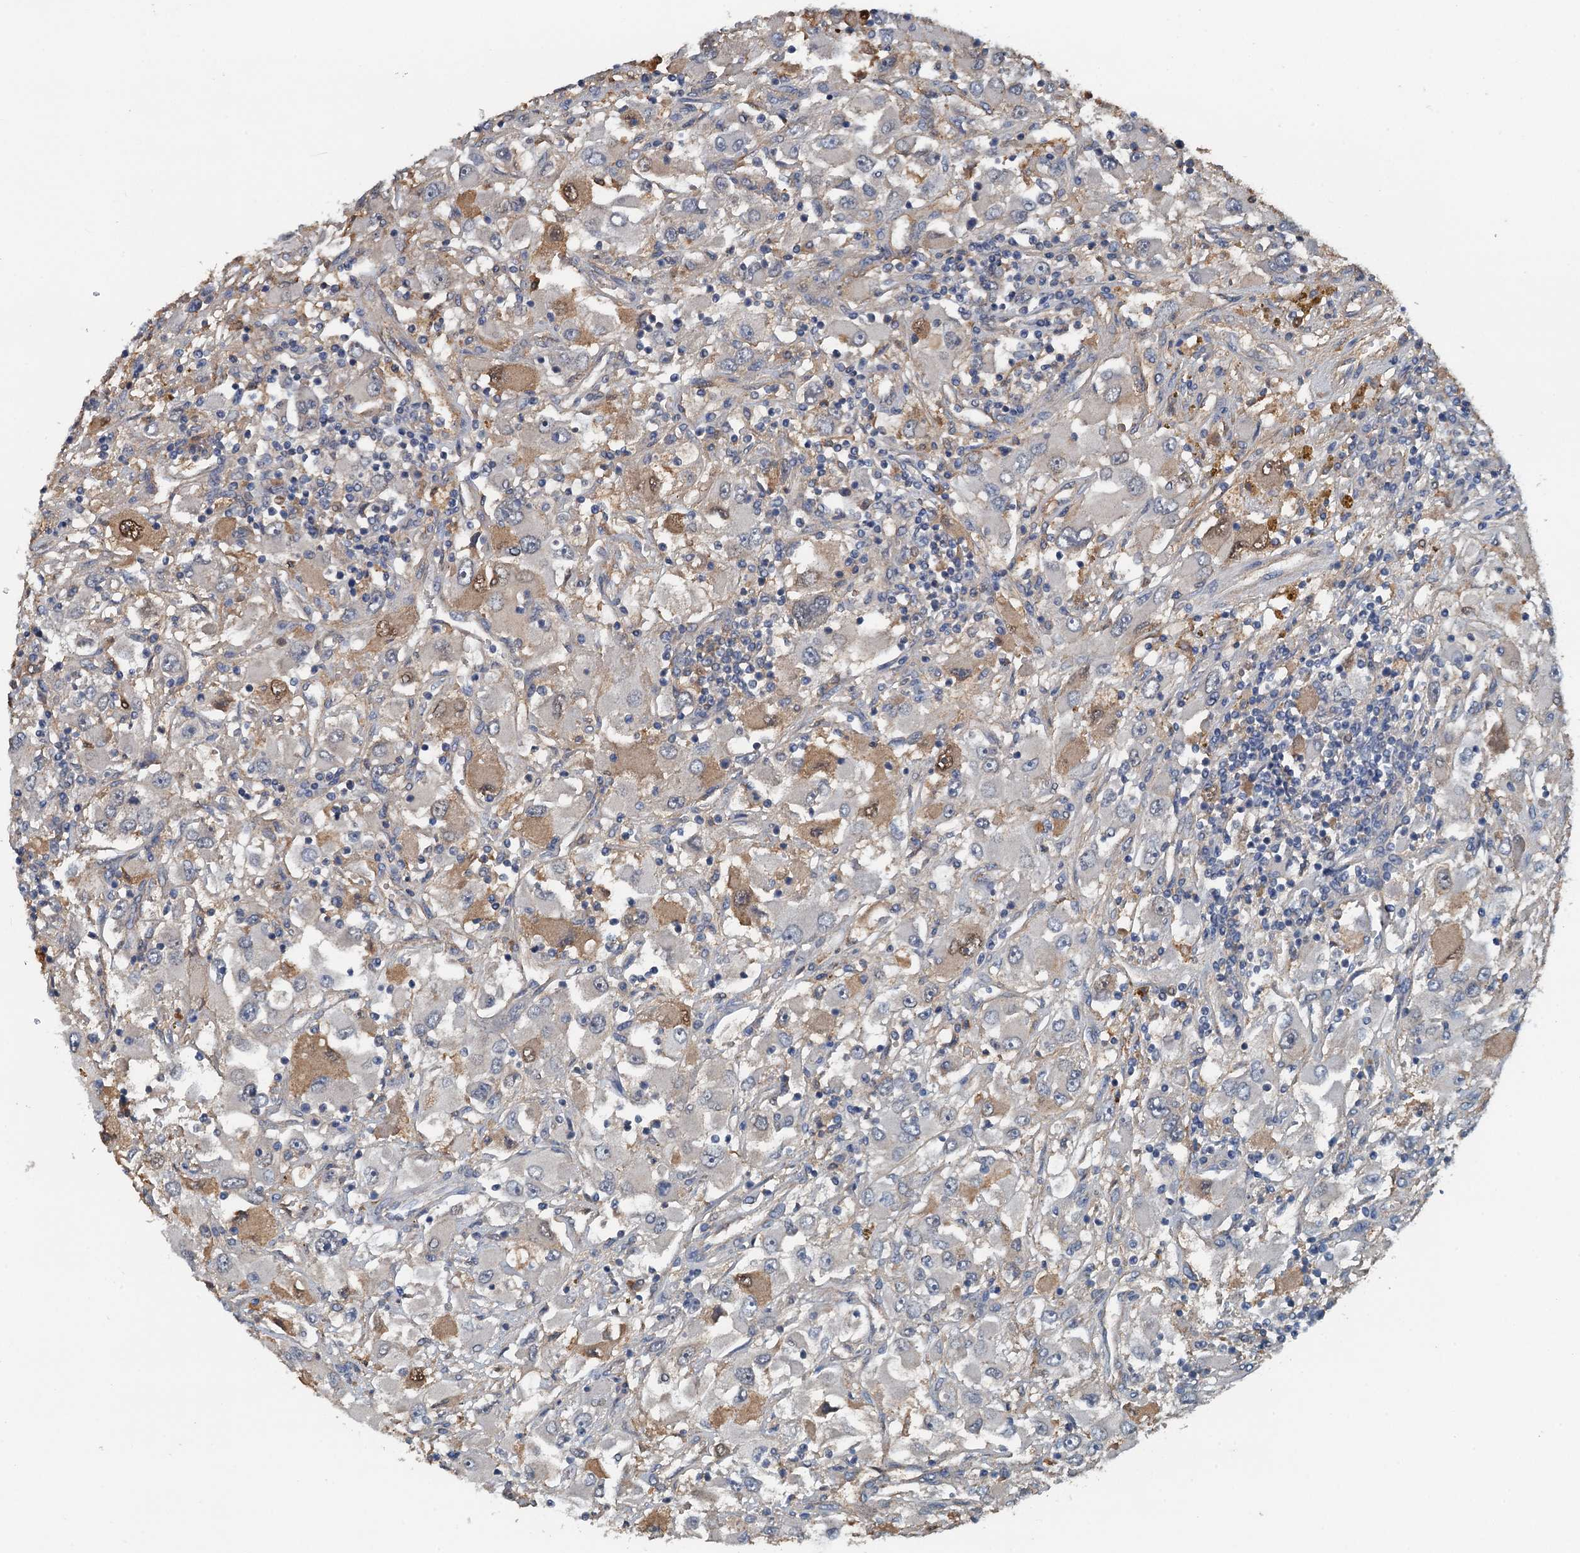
{"staining": {"intensity": "moderate", "quantity": "<25%", "location": "cytoplasmic/membranous,nuclear"}, "tissue": "renal cancer", "cell_type": "Tumor cells", "image_type": "cancer", "snomed": [{"axis": "morphology", "description": "Adenocarcinoma, NOS"}, {"axis": "topography", "description": "Kidney"}], "caption": "A brown stain labels moderate cytoplasmic/membranous and nuclear positivity of a protein in human adenocarcinoma (renal) tumor cells.", "gene": "LSM14B", "patient": {"sex": "female", "age": 52}}